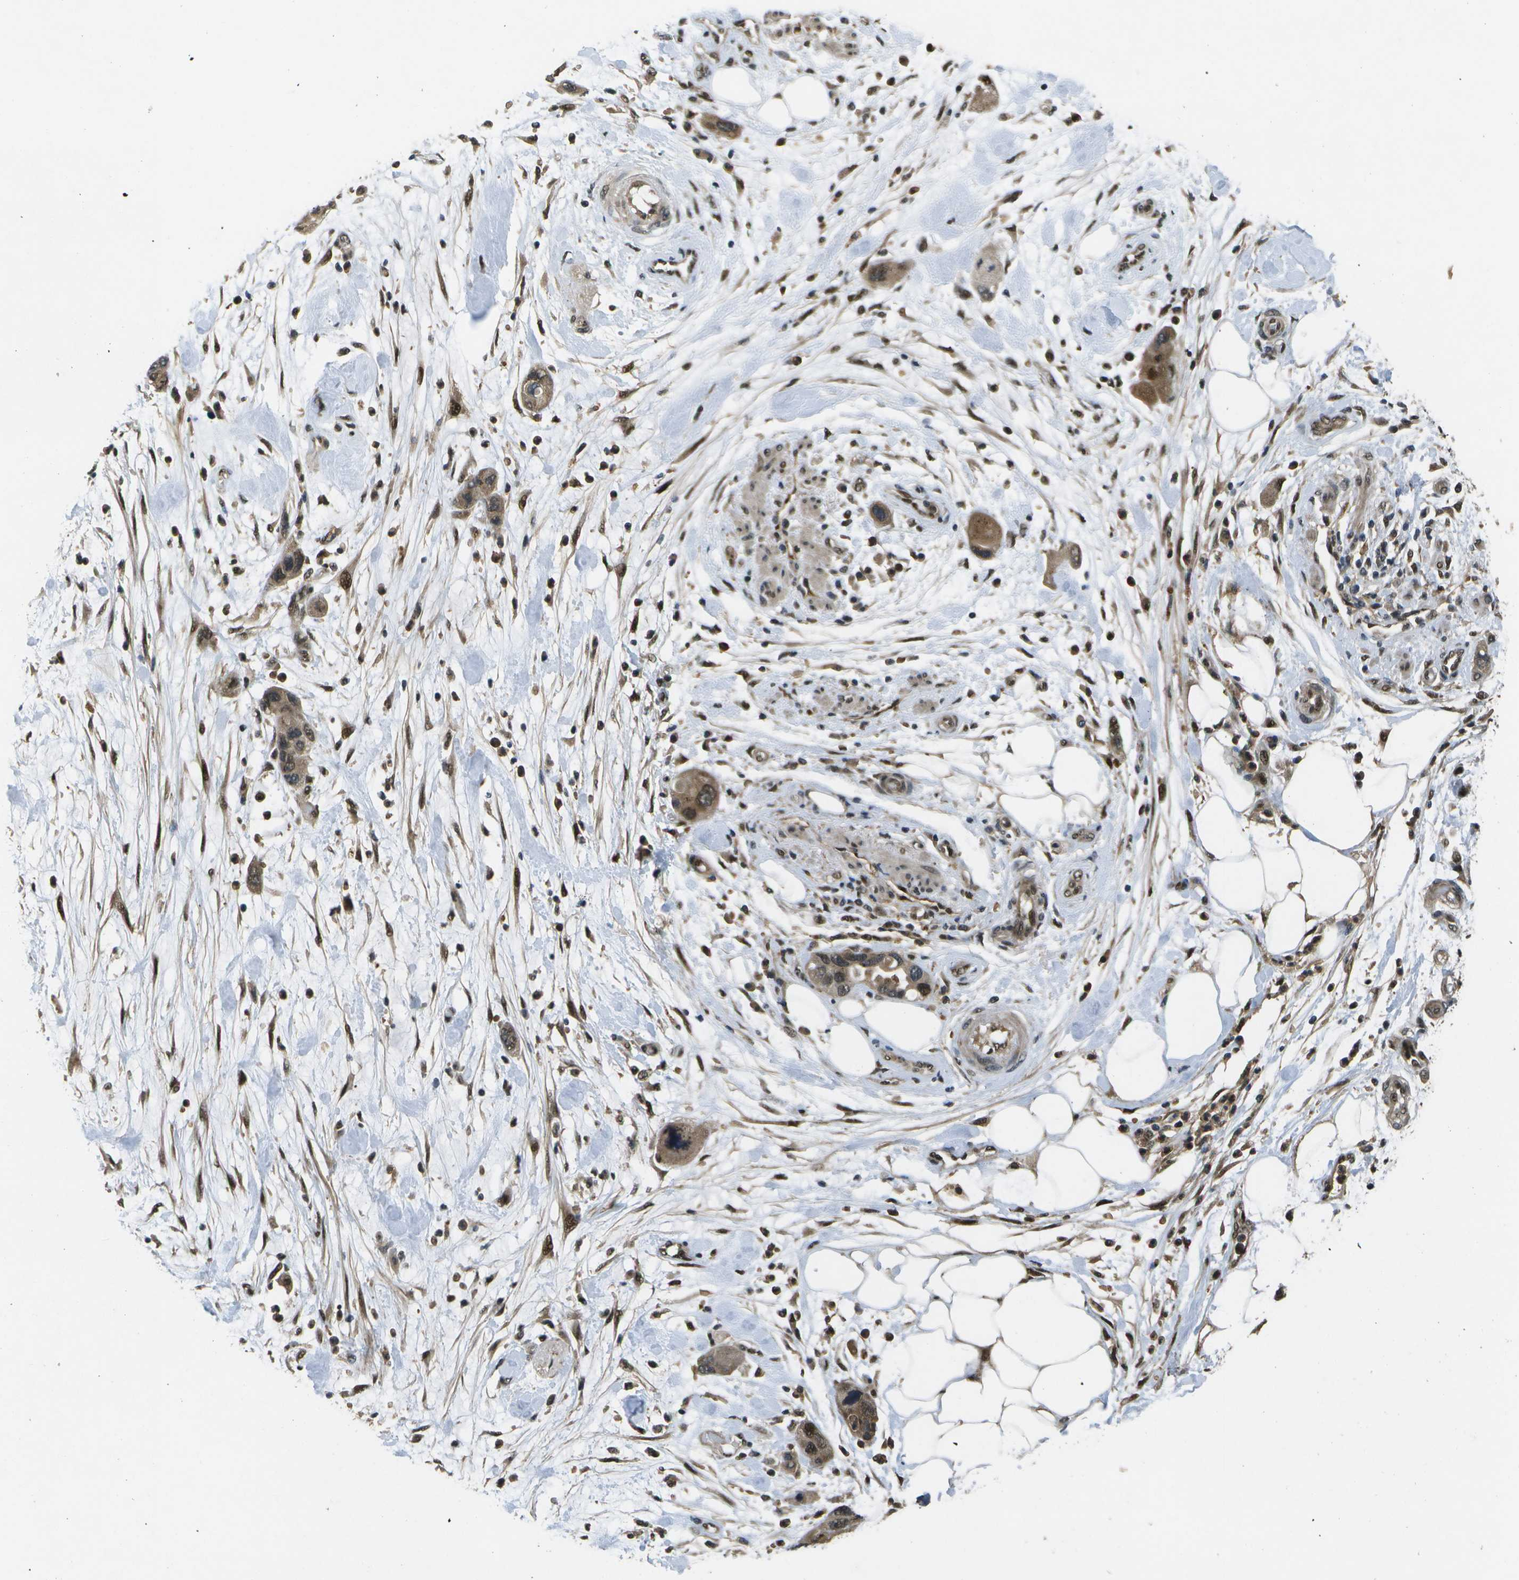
{"staining": {"intensity": "moderate", "quantity": ">75%", "location": "cytoplasmic/membranous,nuclear"}, "tissue": "pancreatic cancer", "cell_type": "Tumor cells", "image_type": "cancer", "snomed": [{"axis": "morphology", "description": "Normal tissue, NOS"}, {"axis": "morphology", "description": "Adenocarcinoma, NOS"}, {"axis": "topography", "description": "Pancreas"}], "caption": "A histopathology image of adenocarcinoma (pancreatic) stained for a protein shows moderate cytoplasmic/membranous and nuclear brown staining in tumor cells. (Brightfield microscopy of DAB IHC at high magnification).", "gene": "GANC", "patient": {"sex": "female", "age": 71}}